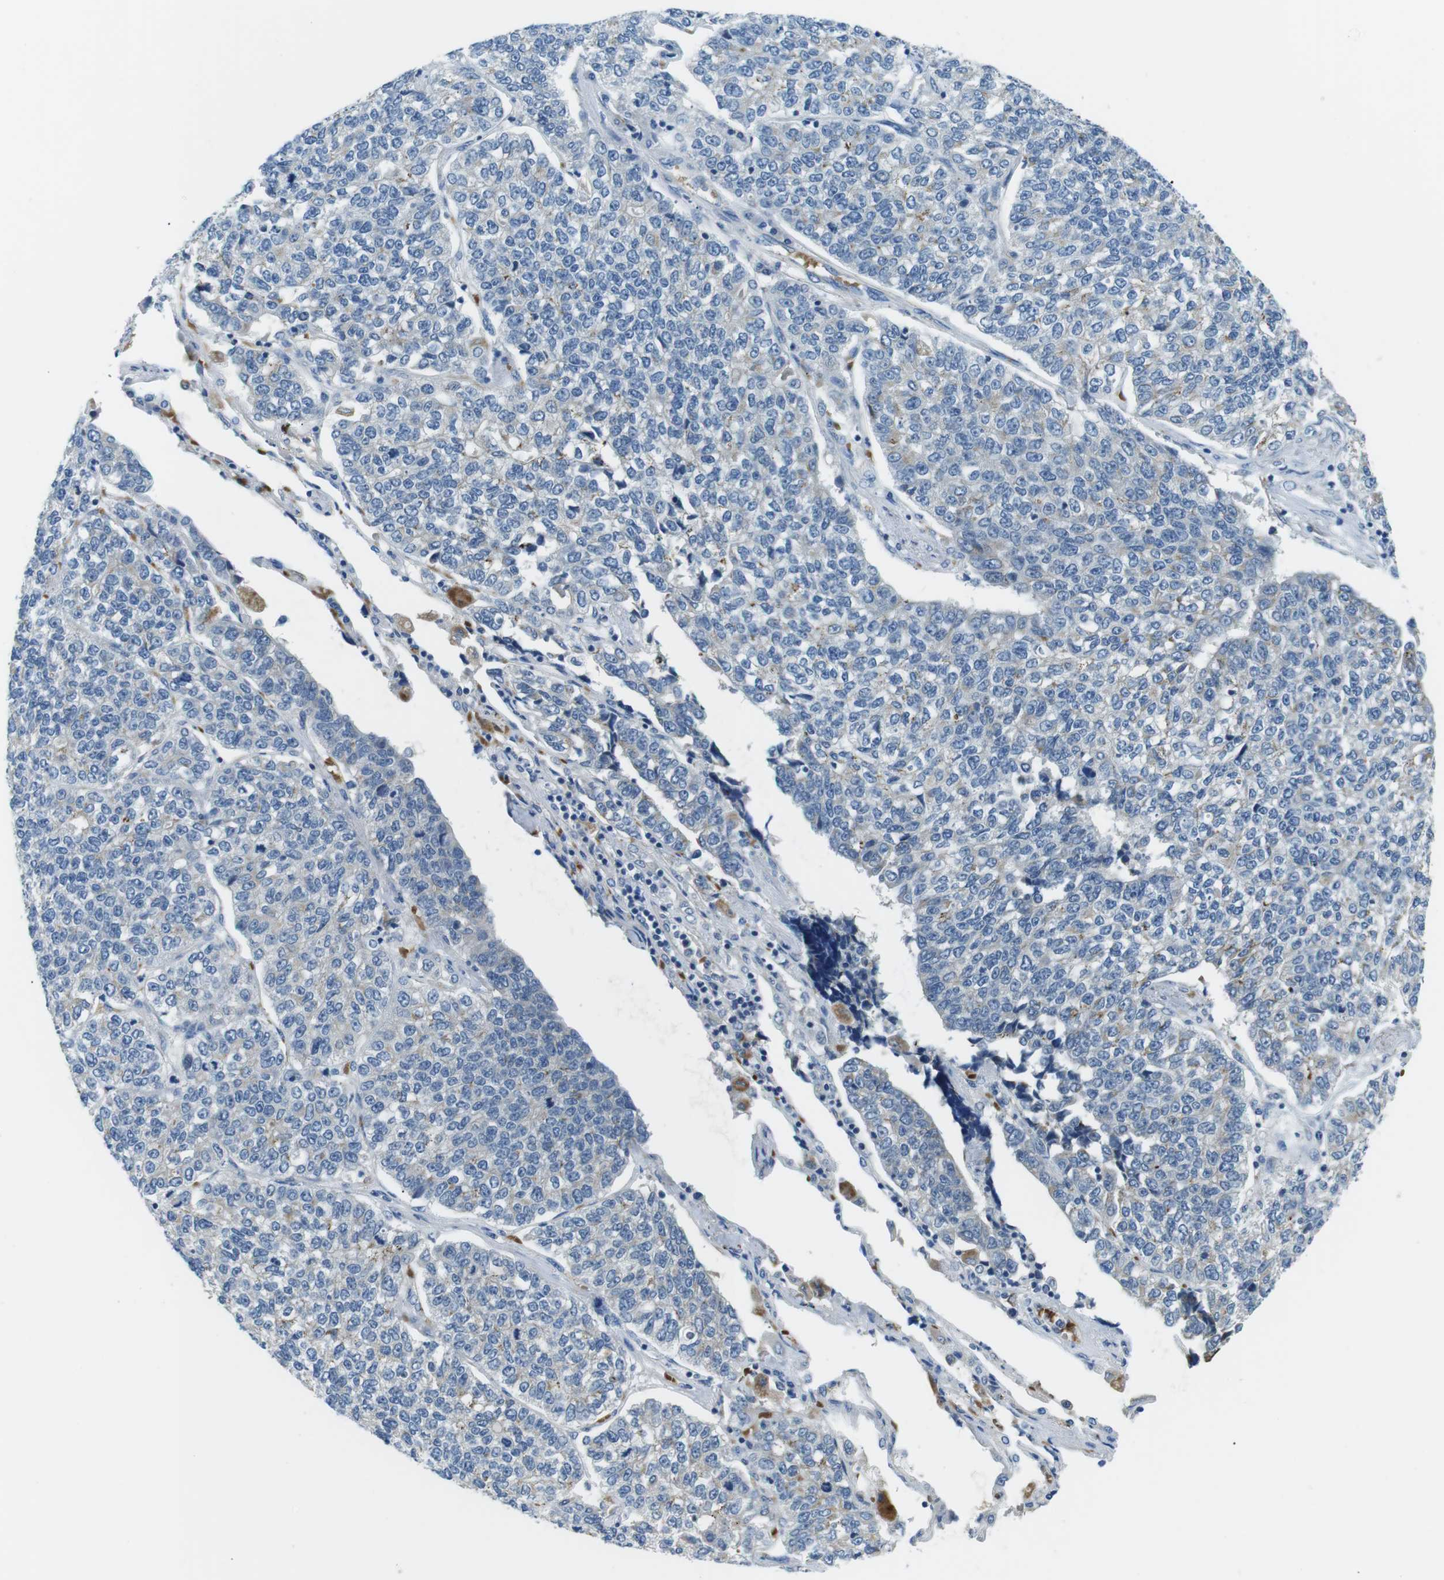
{"staining": {"intensity": "negative", "quantity": "none", "location": "none"}, "tissue": "lung cancer", "cell_type": "Tumor cells", "image_type": "cancer", "snomed": [{"axis": "morphology", "description": "Adenocarcinoma, NOS"}, {"axis": "topography", "description": "Lung"}], "caption": "The micrograph demonstrates no staining of tumor cells in adenocarcinoma (lung).", "gene": "WSCD1", "patient": {"sex": "male", "age": 49}}